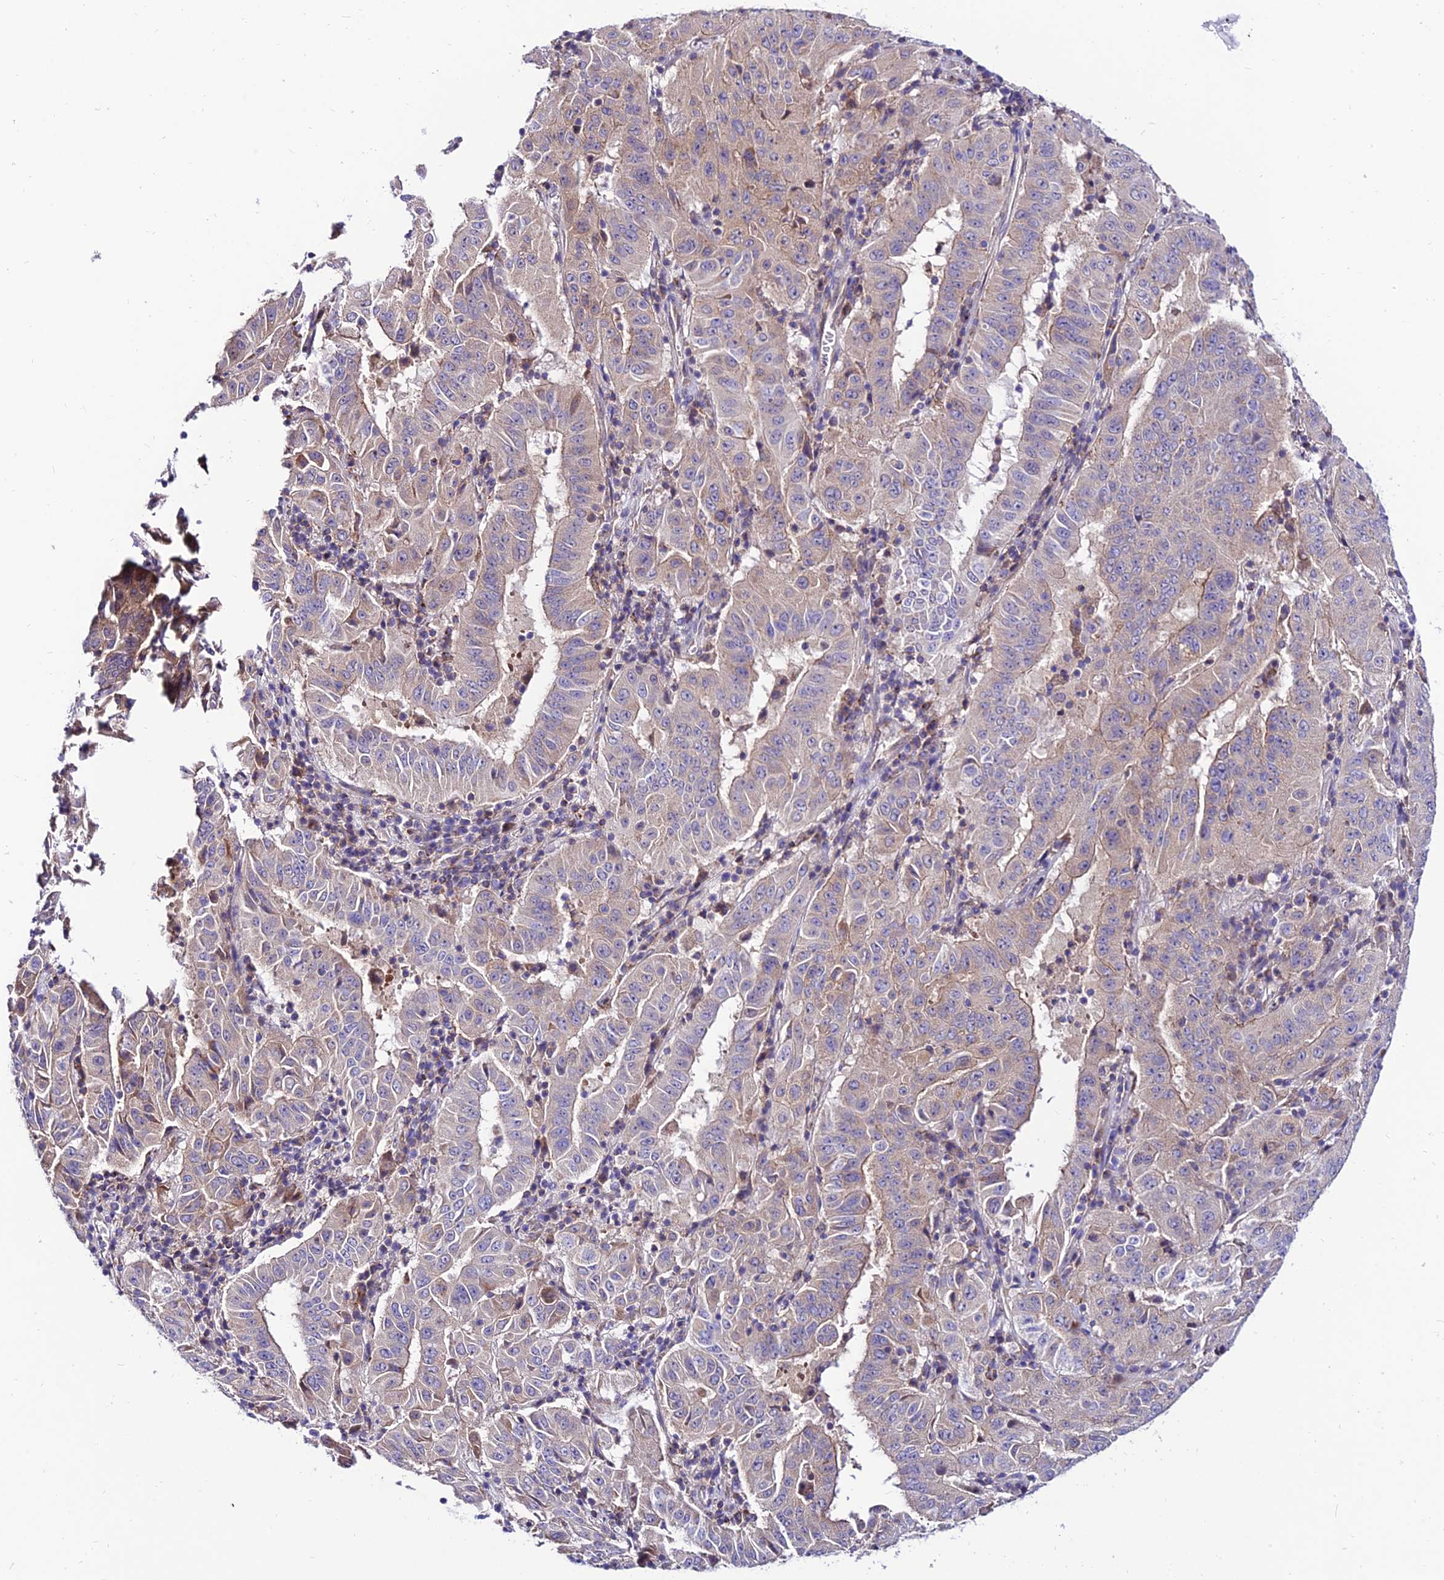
{"staining": {"intensity": "weak", "quantity": "25%-75%", "location": "cytoplasmic/membranous"}, "tissue": "pancreatic cancer", "cell_type": "Tumor cells", "image_type": "cancer", "snomed": [{"axis": "morphology", "description": "Adenocarcinoma, NOS"}, {"axis": "topography", "description": "Pancreas"}], "caption": "Brown immunohistochemical staining in human pancreatic adenocarcinoma reveals weak cytoplasmic/membranous positivity in approximately 25%-75% of tumor cells.", "gene": "C6orf132", "patient": {"sex": "male", "age": 63}}